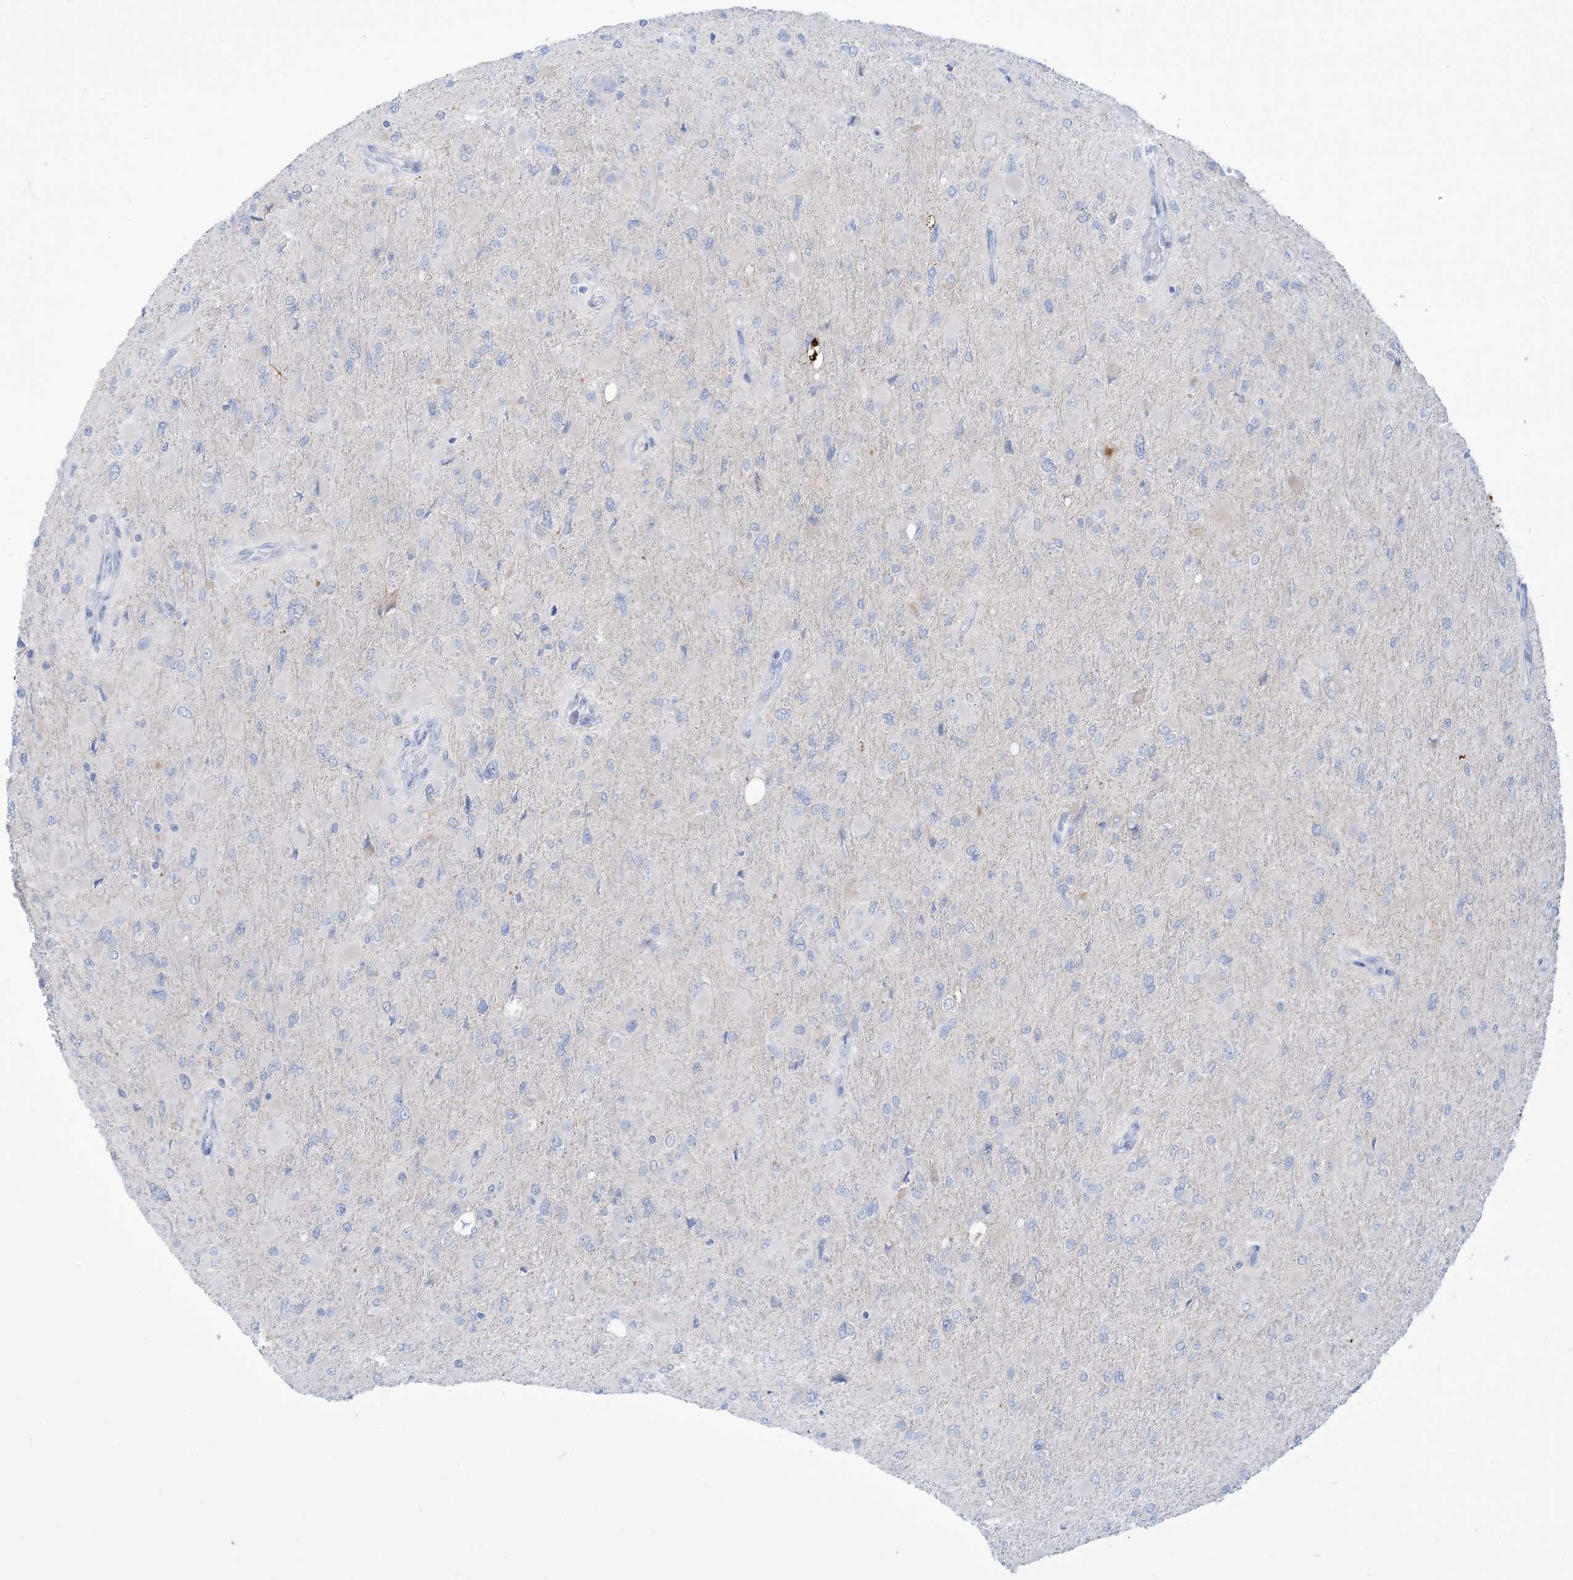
{"staining": {"intensity": "negative", "quantity": "none", "location": "none"}, "tissue": "glioma", "cell_type": "Tumor cells", "image_type": "cancer", "snomed": [{"axis": "morphology", "description": "Glioma, malignant, High grade"}, {"axis": "topography", "description": "Cerebral cortex"}], "caption": "This photomicrograph is of malignant glioma (high-grade) stained with immunohistochemistry (IHC) to label a protein in brown with the nuclei are counter-stained blue. There is no expression in tumor cells. (DAB immunohistochemistry, high magnification).", "gene": "MARS2", "patient": {"sex": "female", "age": 36}}